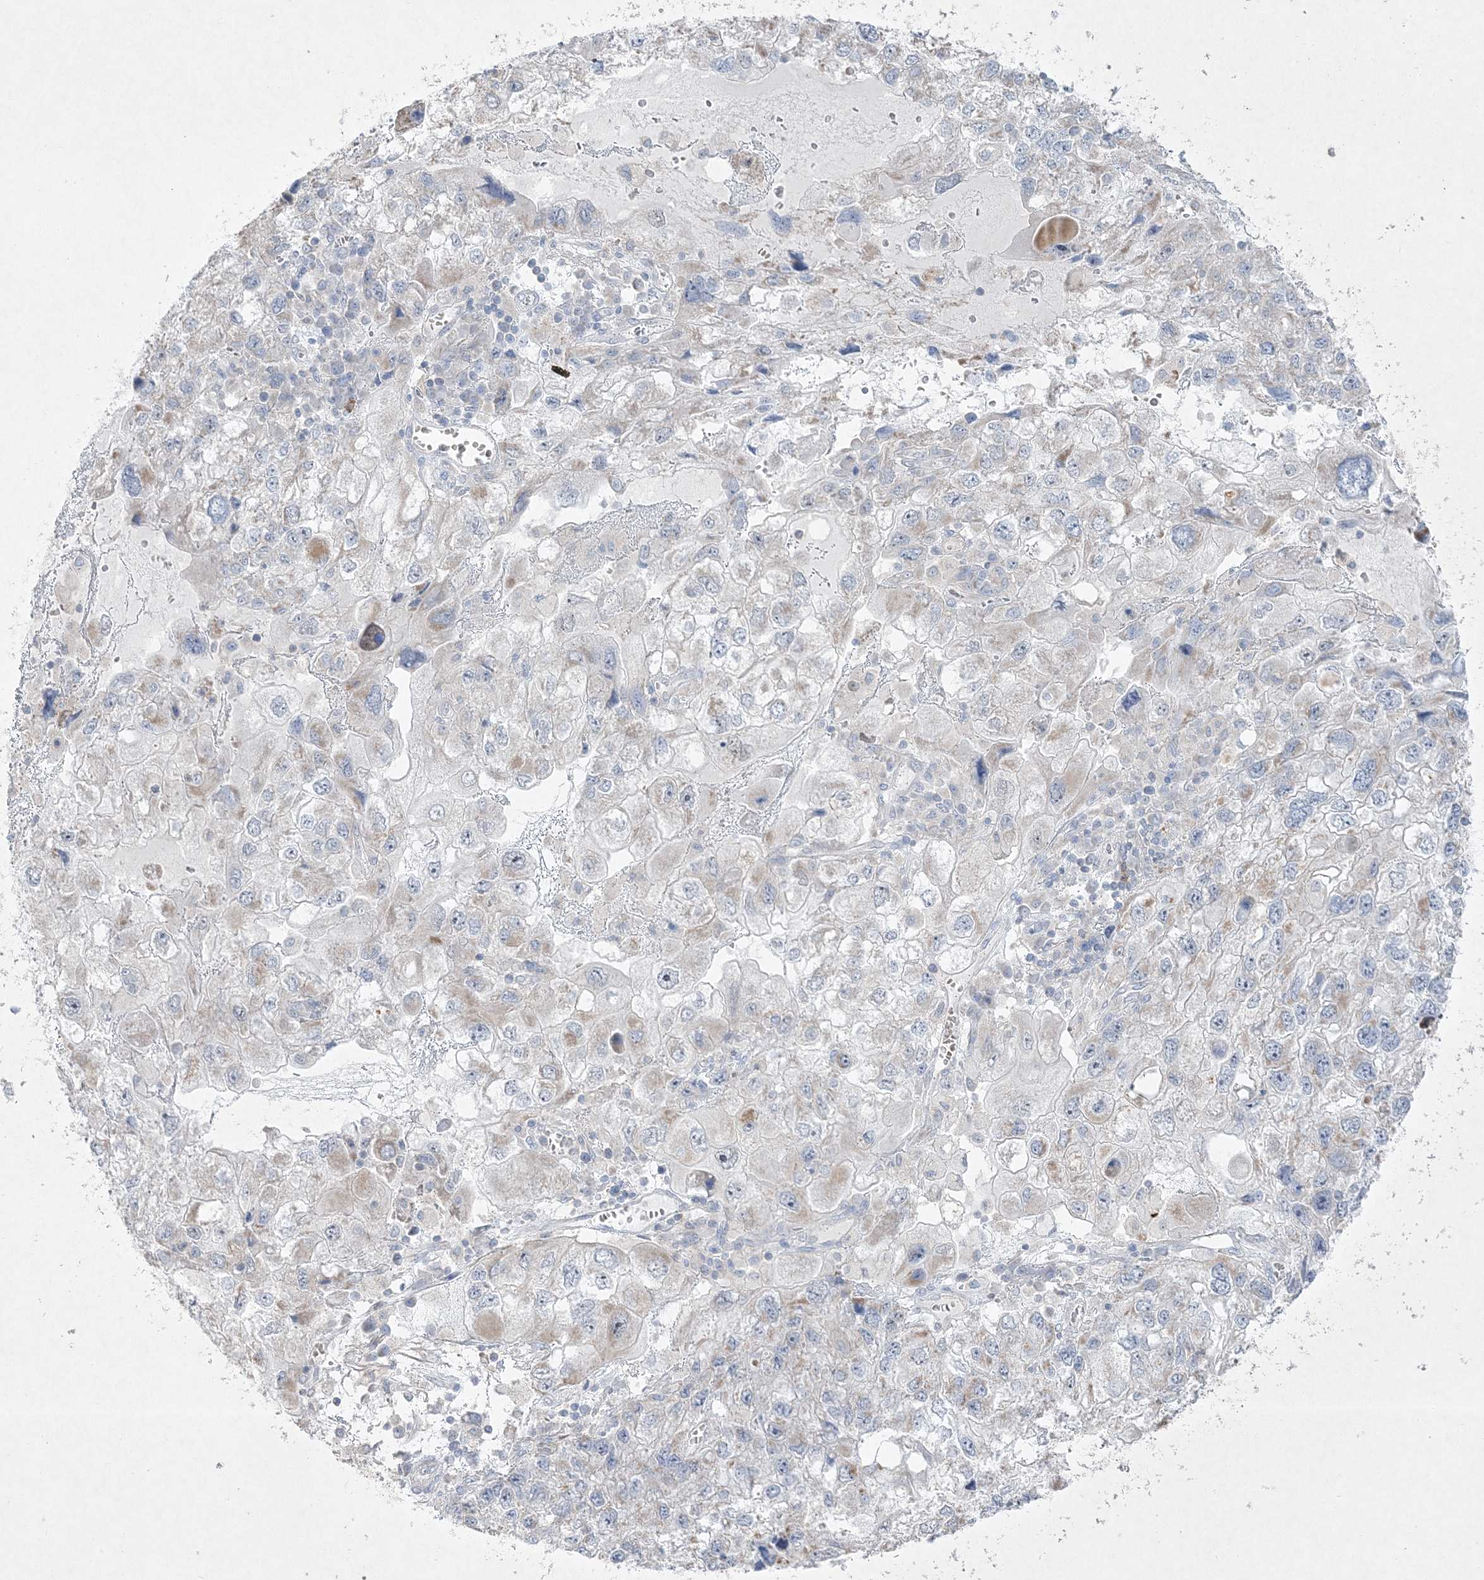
{"staining": {"intensity": "negative", "quantity": "none", "location": "none"}, "tissue": "endometrial cancer", "cell_type": "Tumor cells", "image_type": "cancer", "snomed": [{"axis": "morphology", "description": "Adenocarcinoma, NOS"}, {"axis": "topography", "description": "Endometrium"}], "caption": "This histopathology image is of endometrial cancer stained with IHC to label a protein in brown with the nuclei are counter-stained blue. There is no expression in tumor cells. (Stains: DAB immunohistochemistry (IHC) with hematoxylin counter stain, Microscopy: brightfield microscopy at high magnification).", "gene": "CLNK", "patient": {"sex": "female", "age": 49}}